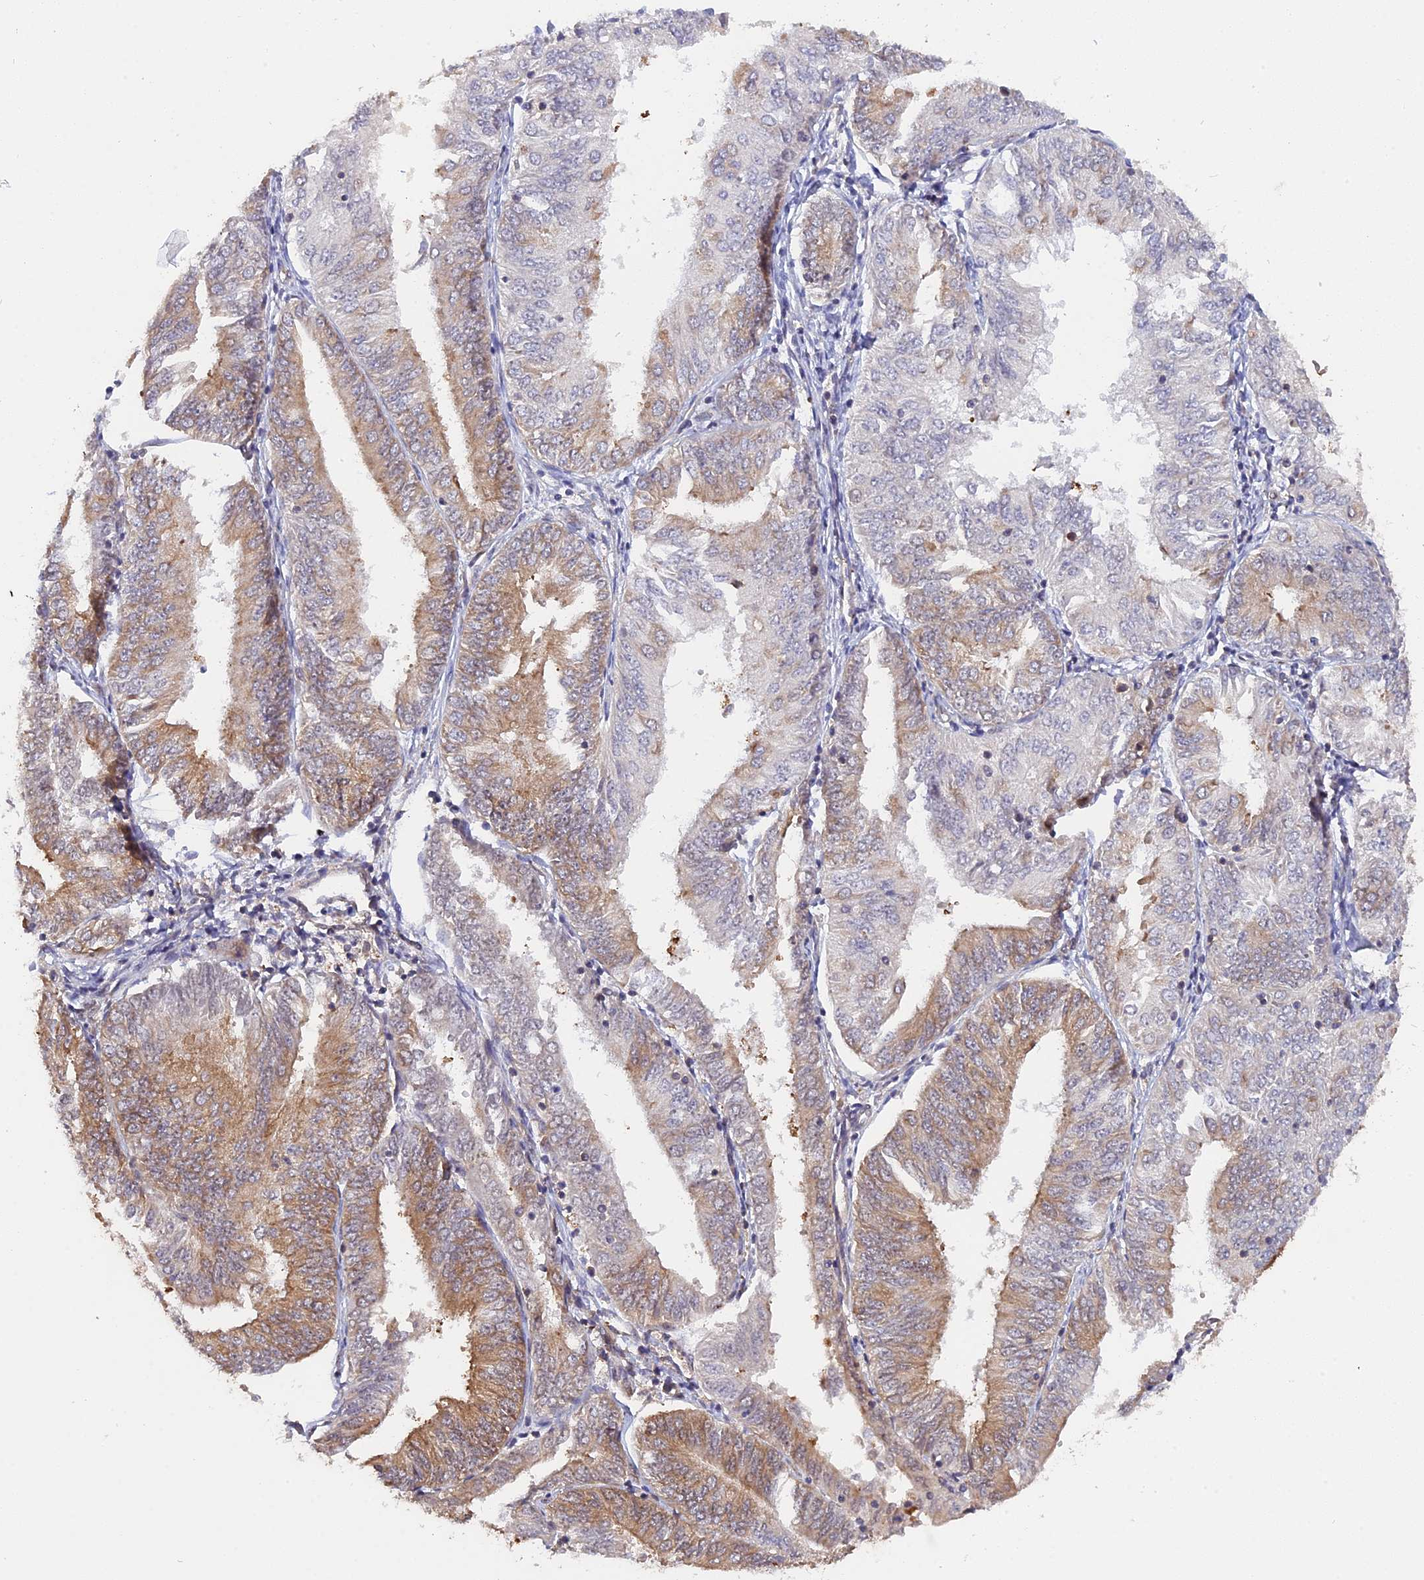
{"staining": {"intensity": "moderate", "quantity": "25%-75%", "location": "cytoplasmic/membranous,nuclear"}, "tissue": "endometrial cancer", "cell_type": "Tumor cells", "image_type": "cancer", "snomed": [{"axis": "morphology", "description": "Adenocarcinoma, NOS"}, {"axis": "topography", "description": "Endometrium"}], "caption": "Tumor cells exhibit medium levels of moderate cytoplasmic/membranous and nuclear positivity in approximately 25%-75% of cells in endometrial adenocarcinoma.", "gene": "ZNF428", "patient": {"sex": "female", "age": 58}}